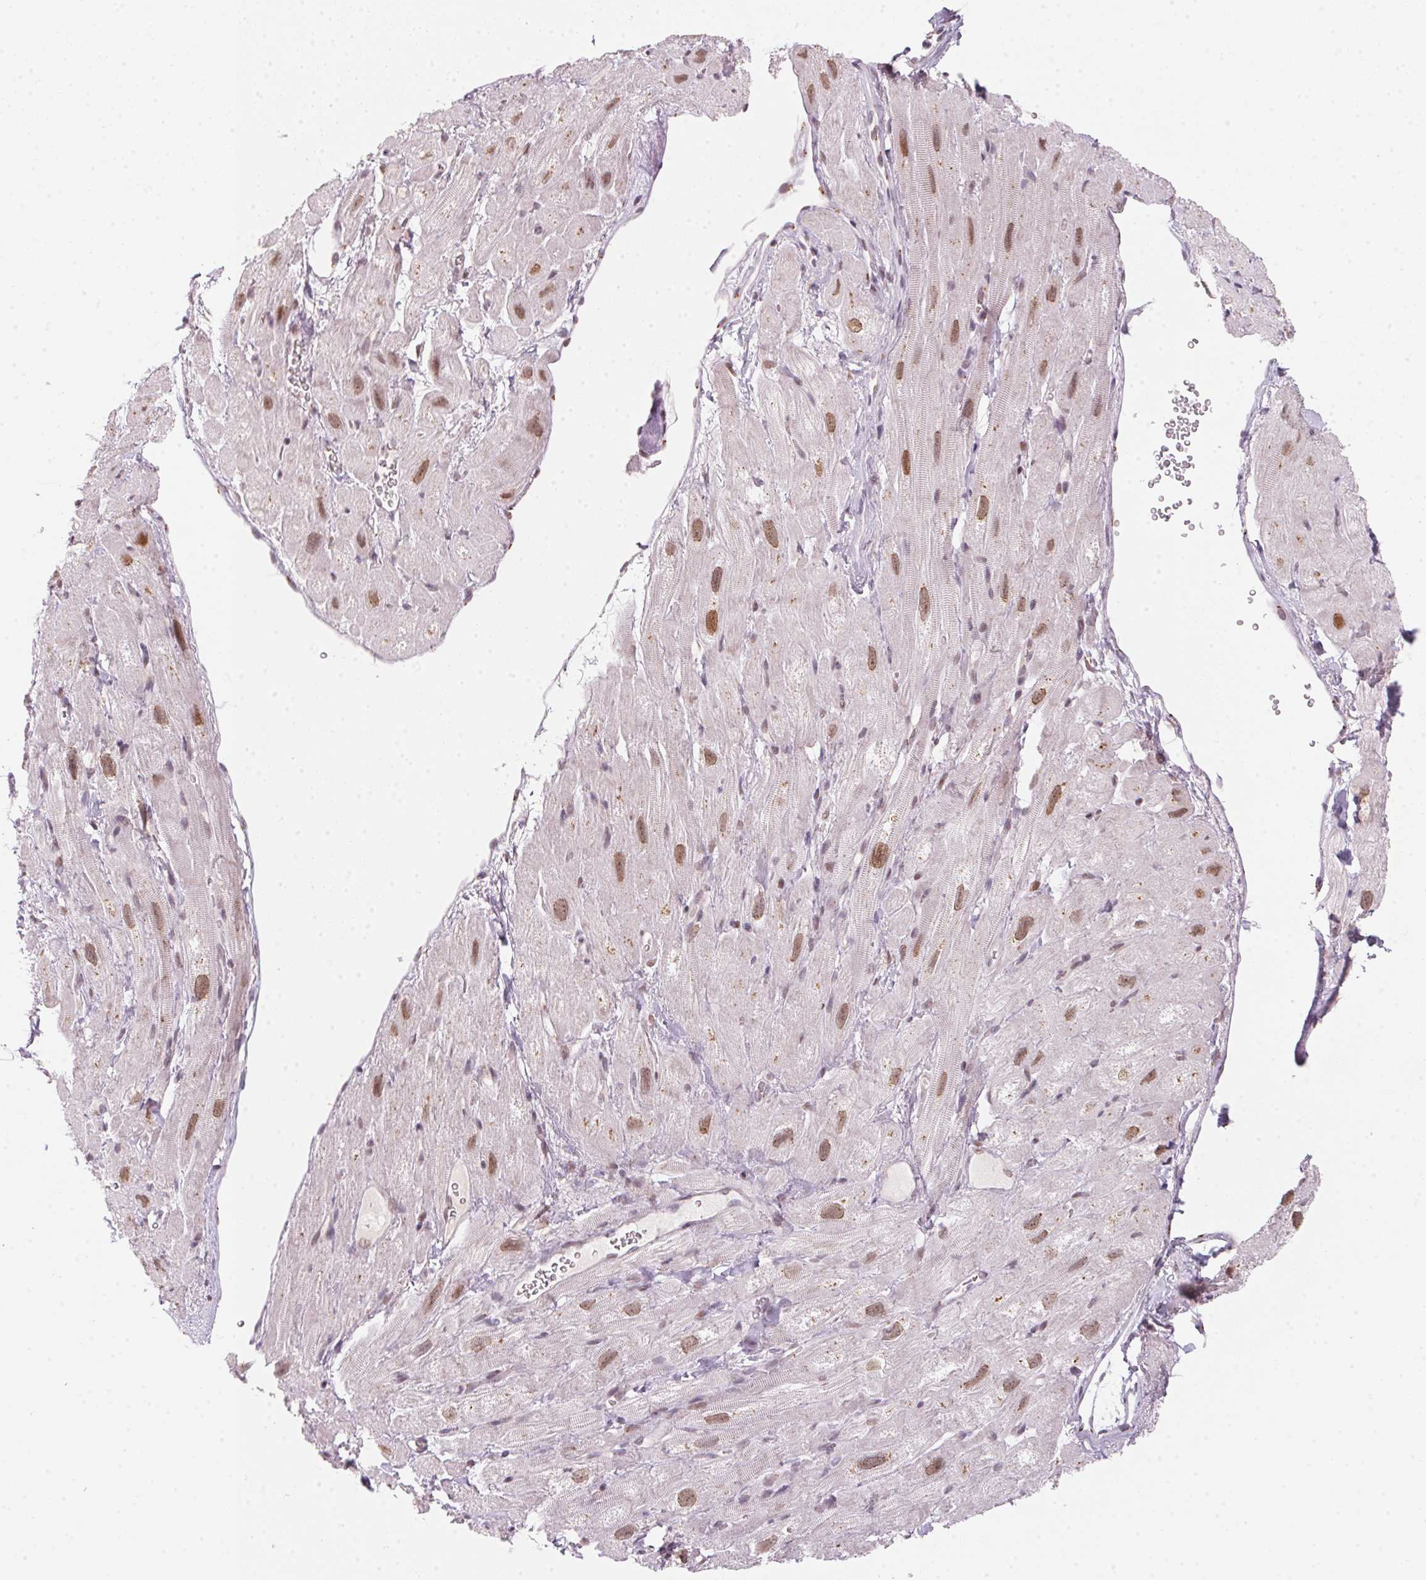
{"staining": {"intensity": "moderate", "quantity": "<25%", "location": "nuclear"}, "tissue": "heart muscle", "cell_type": "Cardiomyocytes", "image_type": "normal", "snomed": [{"axis": "morphology", "description": "Normal tissue, NOS"}, {"axis": "topography", "description": "Heart"}], "caption": "IHC photomicrograph of unremarkable human heart muscle stained for a protein (brown), which reveals low levels of moderate nuclear staining in approximately <25% of cardiomyocytes.", "gene": "RAB22A", "patient": {"sex": "female", "age": 62}}